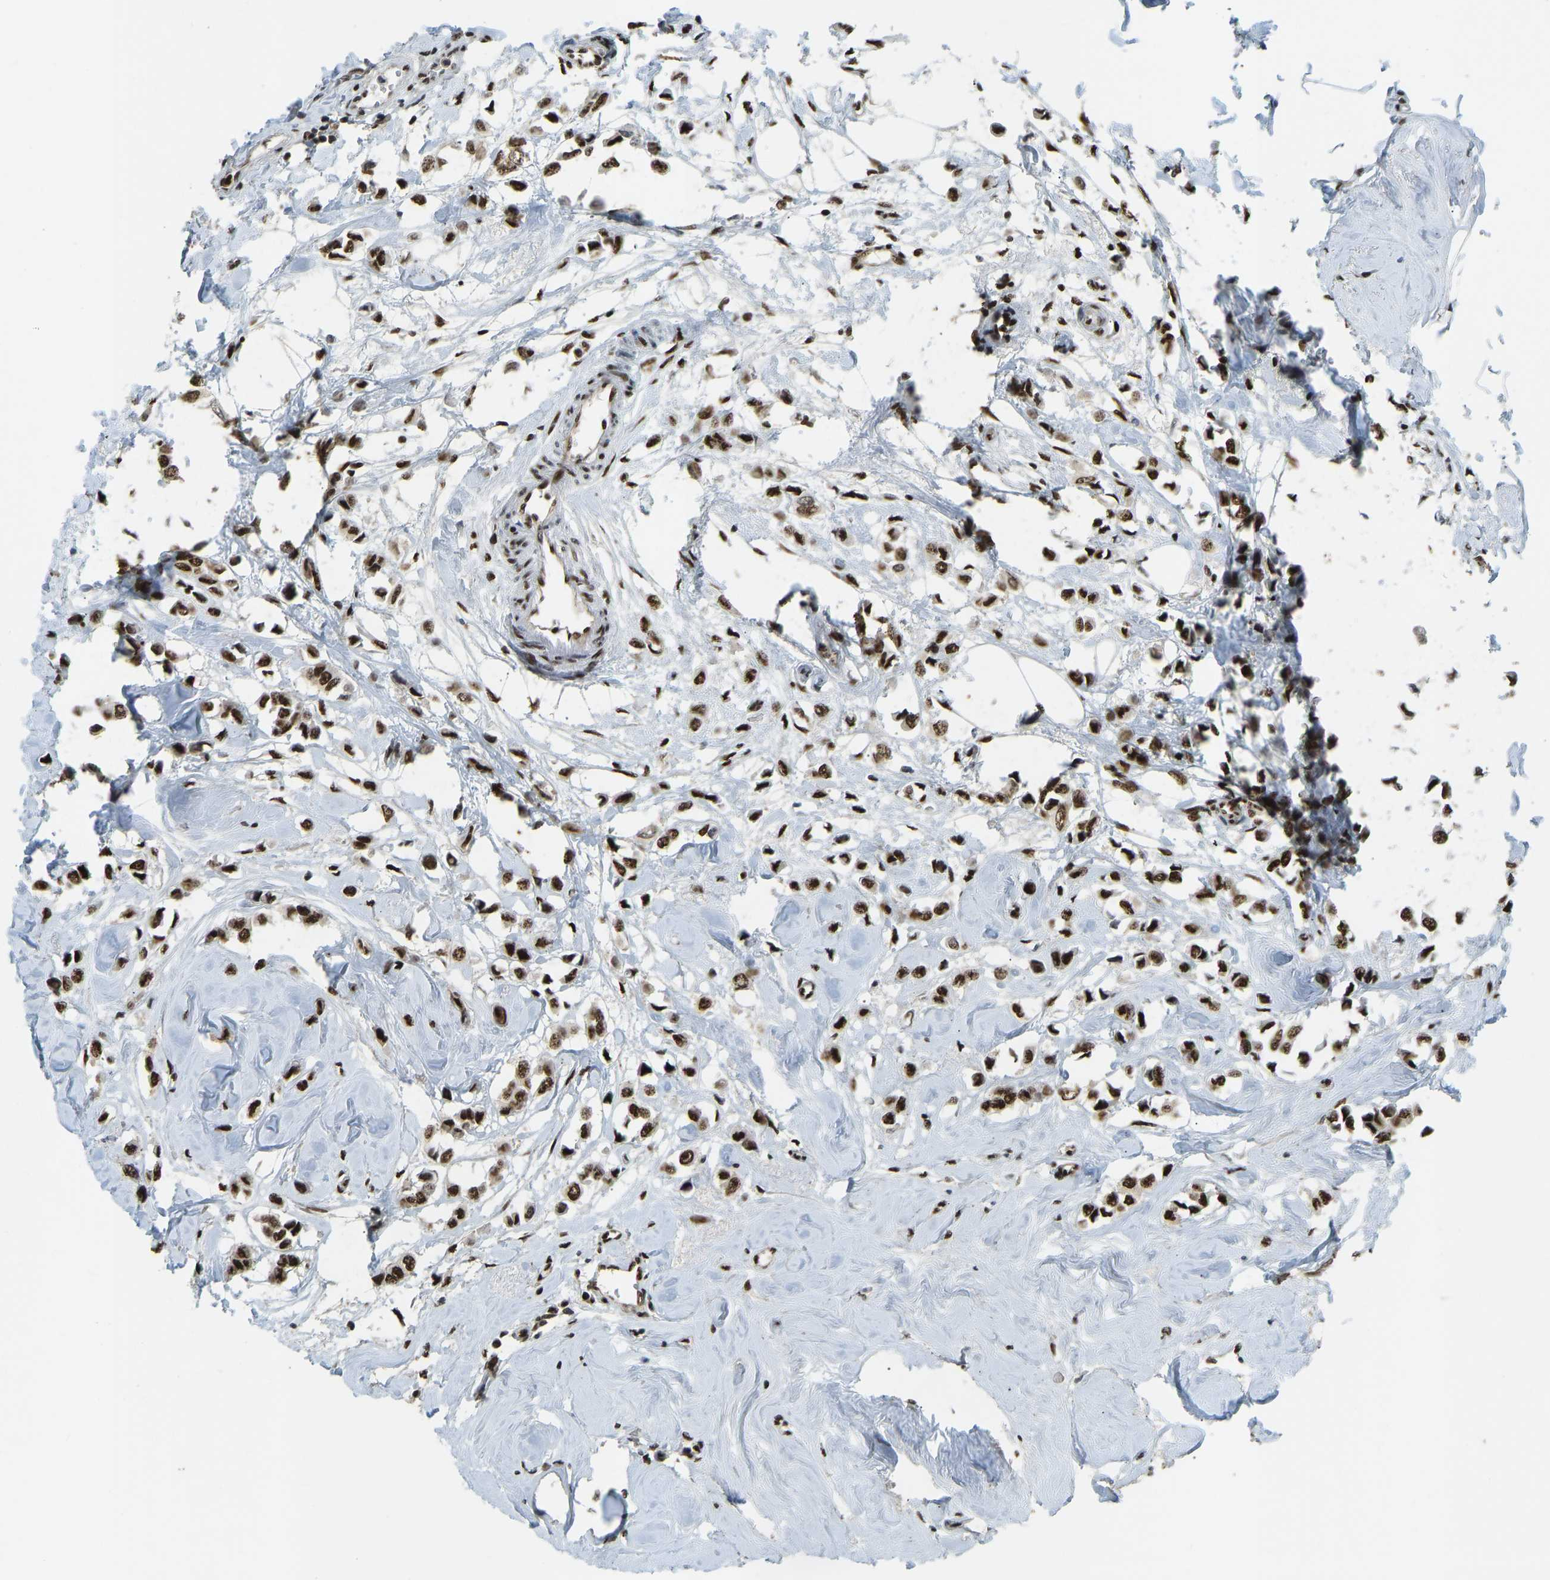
{"staining": {"intensity": "strong", "quantity": ">75%", "location": "nuclear"}, "tissue": "breast cancer", "cell_type": "Tumor cells", "image_type": "cancer", "snomed": [{"axis": "morphology", "description": "Lobular carcinoma"}, {"axis": "topography", "description": "Breast"}], "caption": "Breast cancer (lobular carcinoma) stained with immunohistochemistry exhibits strong nuclear expression in about >75% of tumor cells. The staining was performed using DAB to visualize the protein expression in brown, while the nuclei were stained in blue with hematoxylin (Magnification: 20x).", "gene": "FOXK1", "patient": {"sex": "female", "age": 51}}